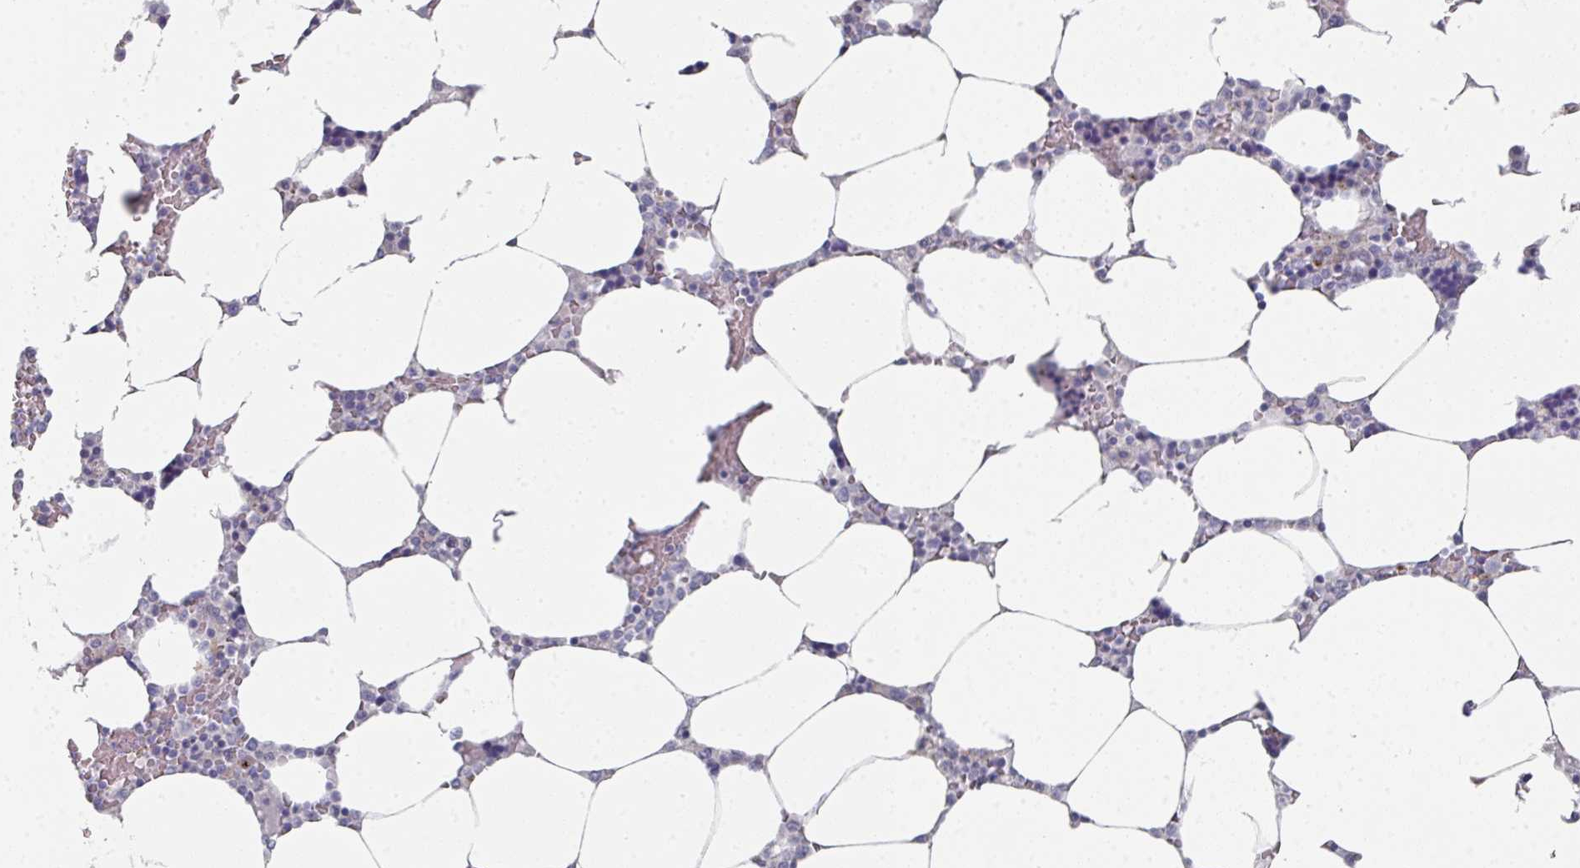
{"staining": {"intensity": "negative", "quantity": "none", "location": "none"}, "tissue": "bone marrow", "cell_type": "Hematopoietic cells", "image_type": "normal", "snomed": [{"axis": "morphology", "description": "Normal tissue, NOS"}, {"axis": "topography", "description": "Bone marrow"}], "caption": "IHC of normal human bone marrow demonstrates no staining in hematopoietic cells. (Stains: DAB immunohistochemistry (IHC) with hematoxylin counter stain, Microscopy: brightfield microscopy at high magnification).", "gene": "NT5C1A", "patient": {"sex": "male", "age": 64}}